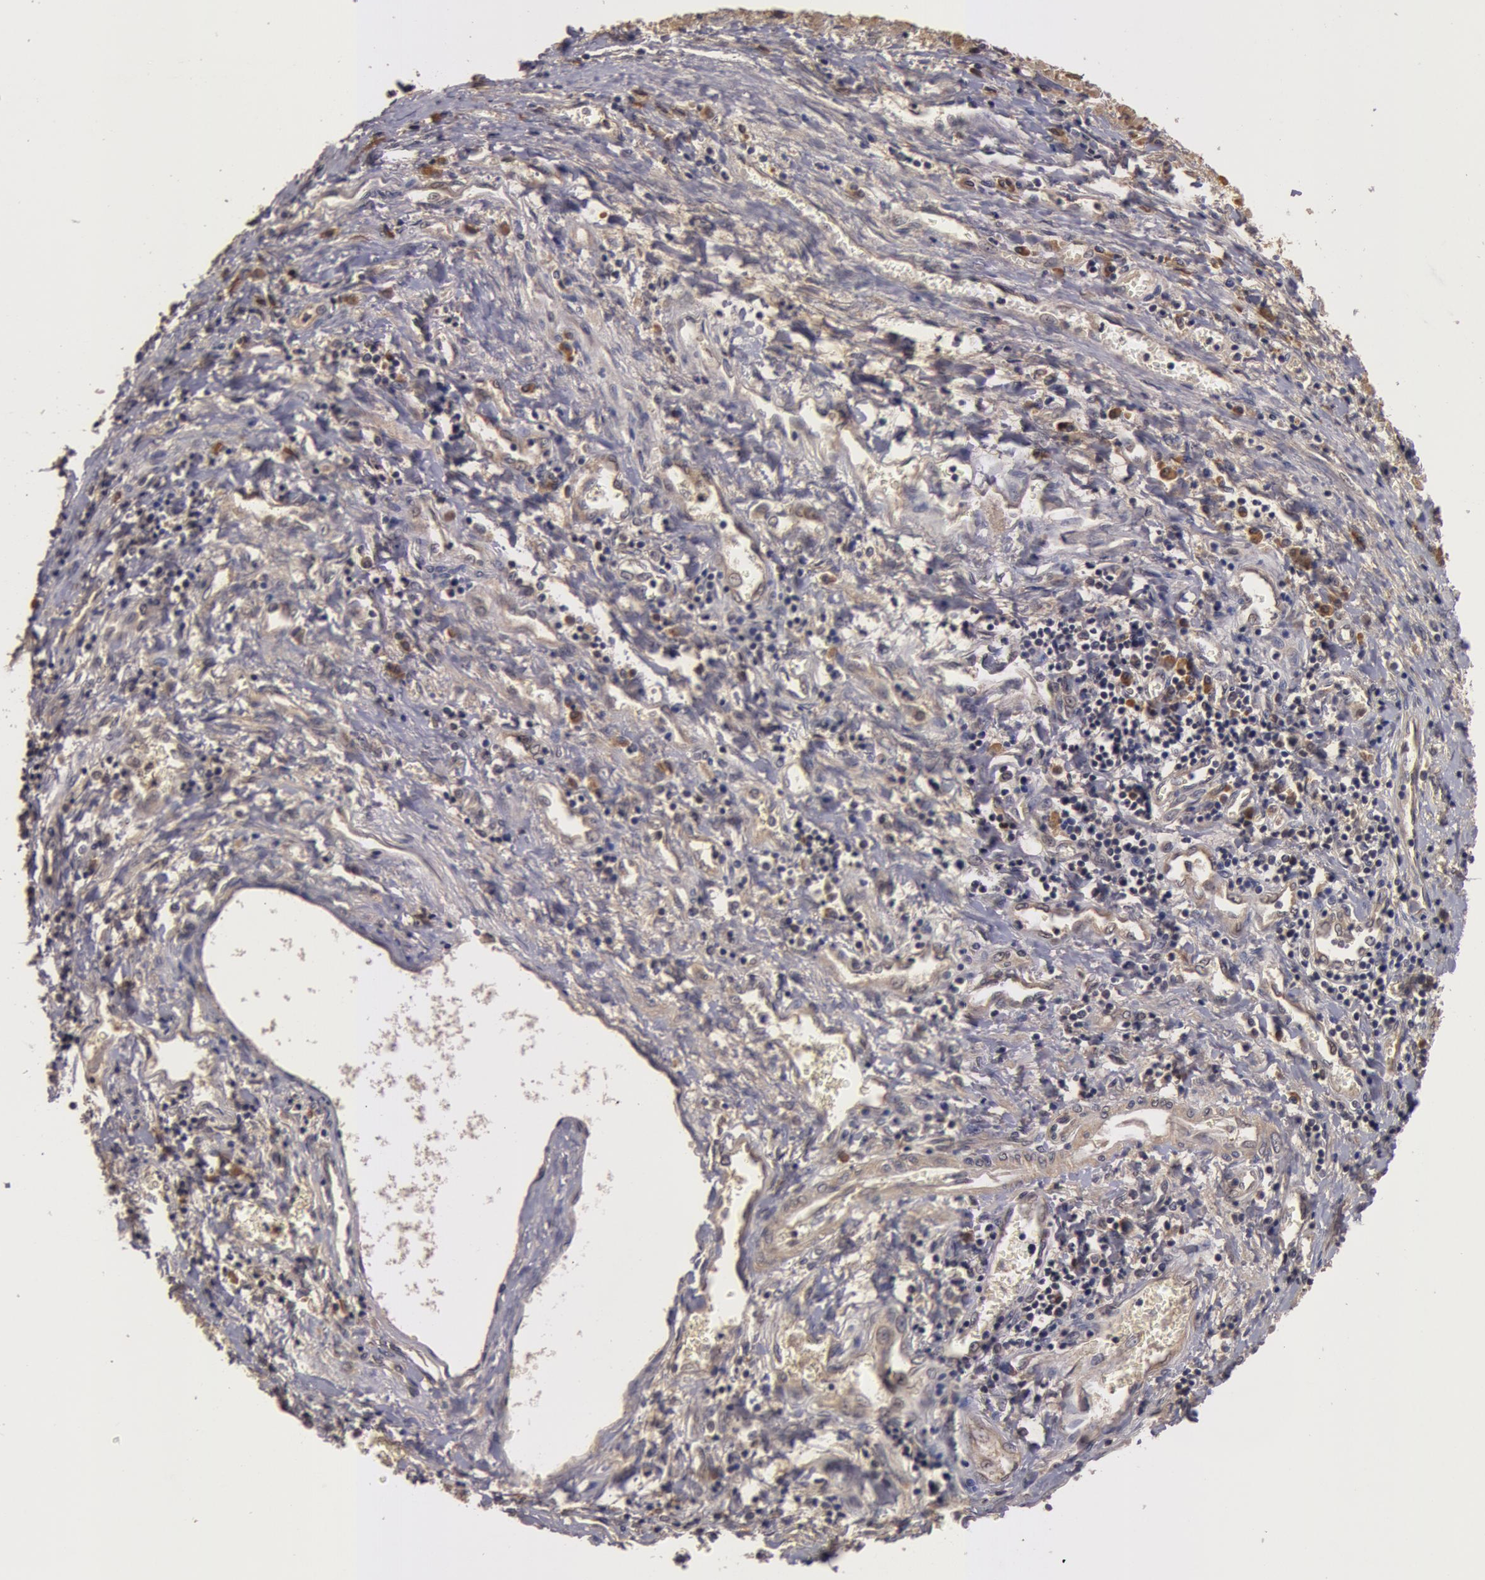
{"staining": {"intensity": "moderate", "quantity": ">75%", "location": "cytoplasmic/membranous"}, "tissue": "liver cancer", "cell_type": "Tumor cells", "image_type": "cancer", "snomed": [{"axis": "morphology", "description": "Carcinoma, Hepatocellular, NOS"}, {"axis": "topography", "description": "Liver"}], "caption": "Immunohistochemistry (IHC) (DAB (3,3'-diaminobenzidine)) staining of hepatocellular carcinoma (liver) displays moderate cytoplasmic/membranous protein staining in about >75% of tumor cells.", "gene": "BCHE", "patient": {"sex": "male", "age": 24}}